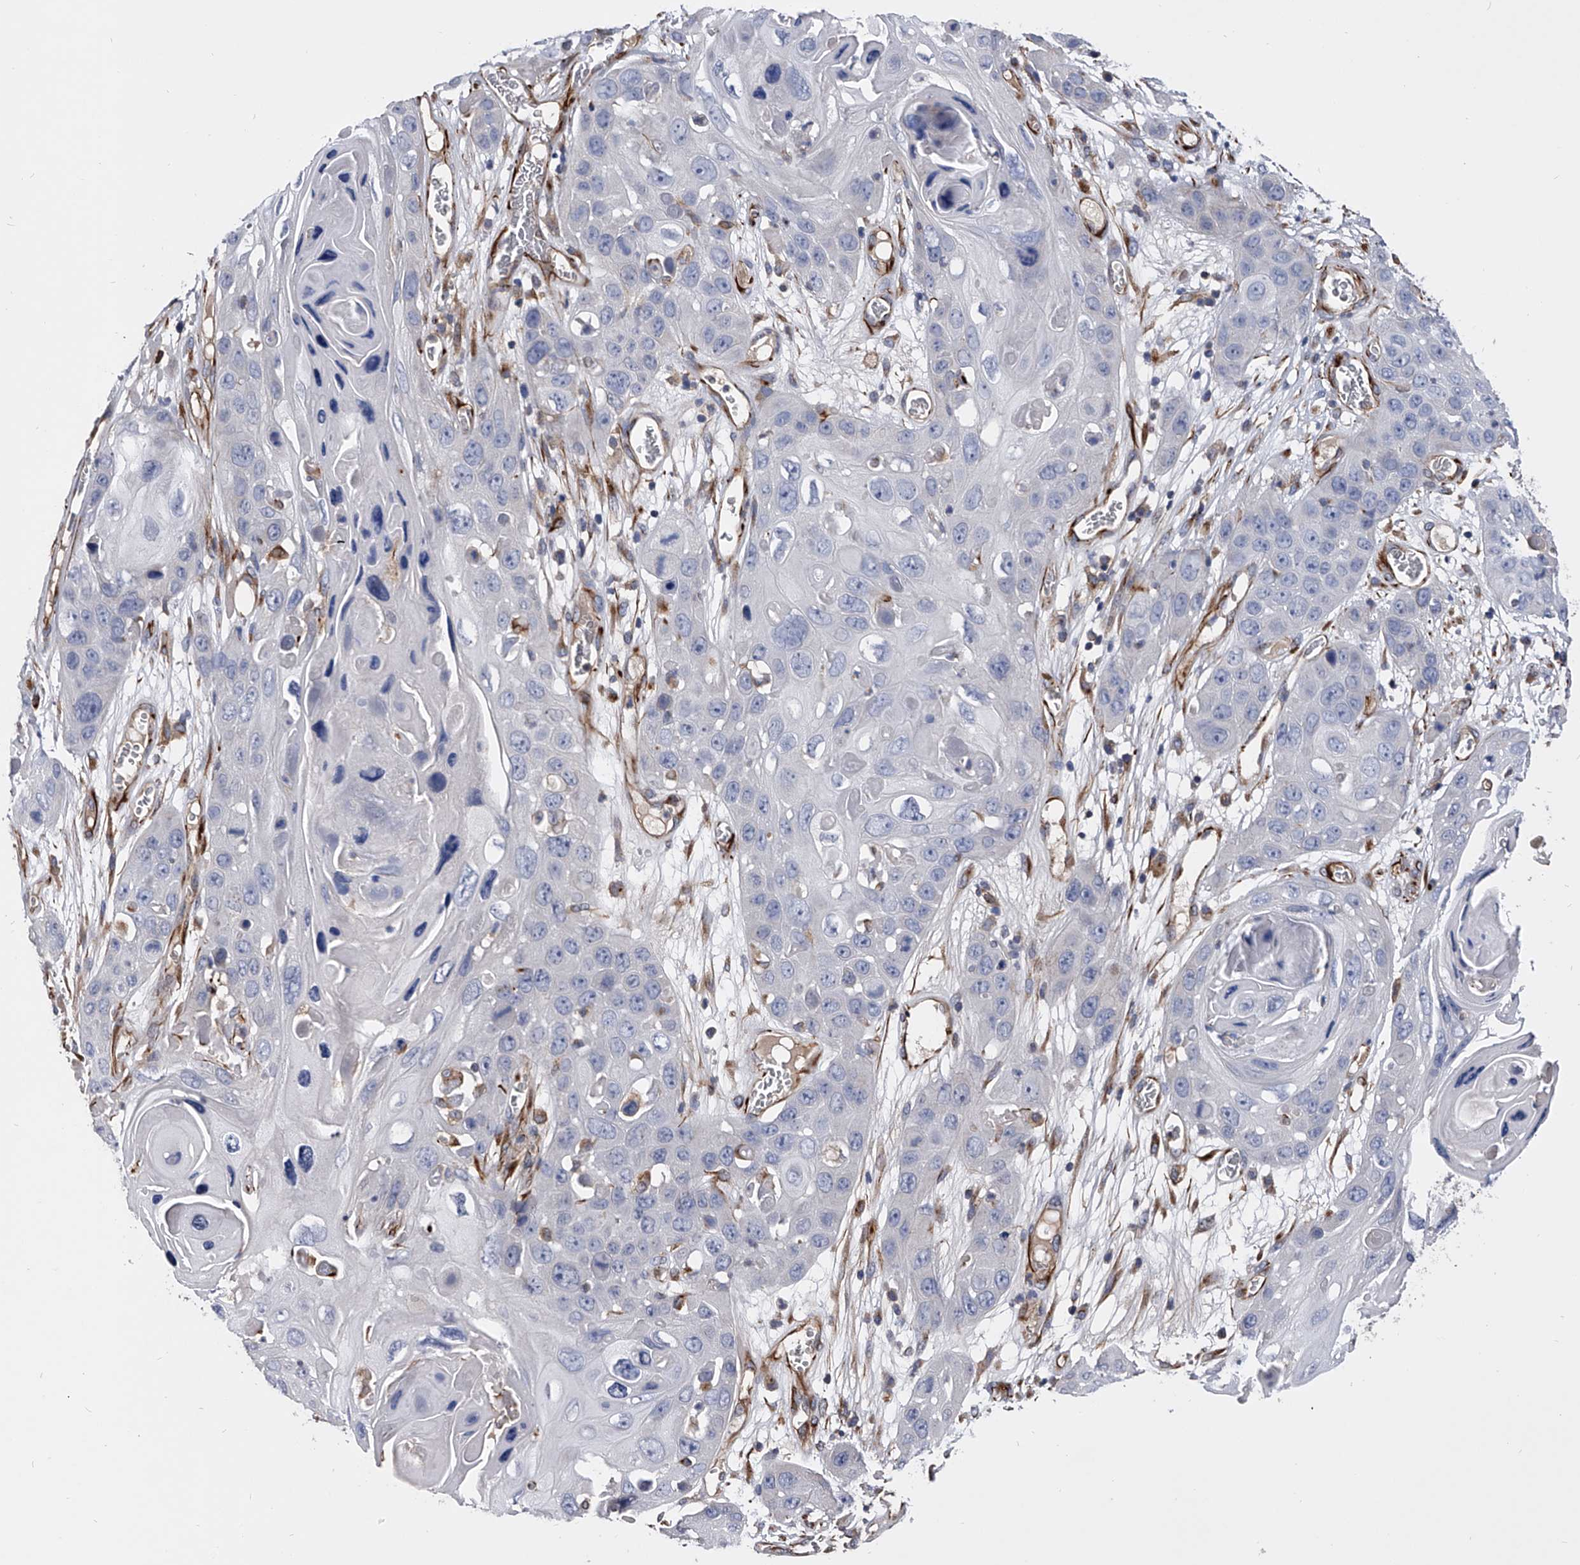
{"staining": {"intensity": "negative", "quantity": "none", "location": "none"}, "tissue": "skin cancer", "cell_type": "Tumor cells", "image_type": "cancer", "snomed": [{"axis": "morphology", "description": "Squamous cell carcinoma, NOS"}, {"axis": "topography", "description": "Skin"}], "caption": "This is a micrograph of immunohistochemistry staining of skin squamous cell carcinoma, which shows no expression in tumor cells. (Stains: DAB (3,3'-diaminobenzidine) immunohistochemistry (IHC) with hematoxylin counter stain, Microscopy: brightfield microscopy at high magnification).", "gene": "EFCAB7", "patient": {"sex": "male", "age": 55}}